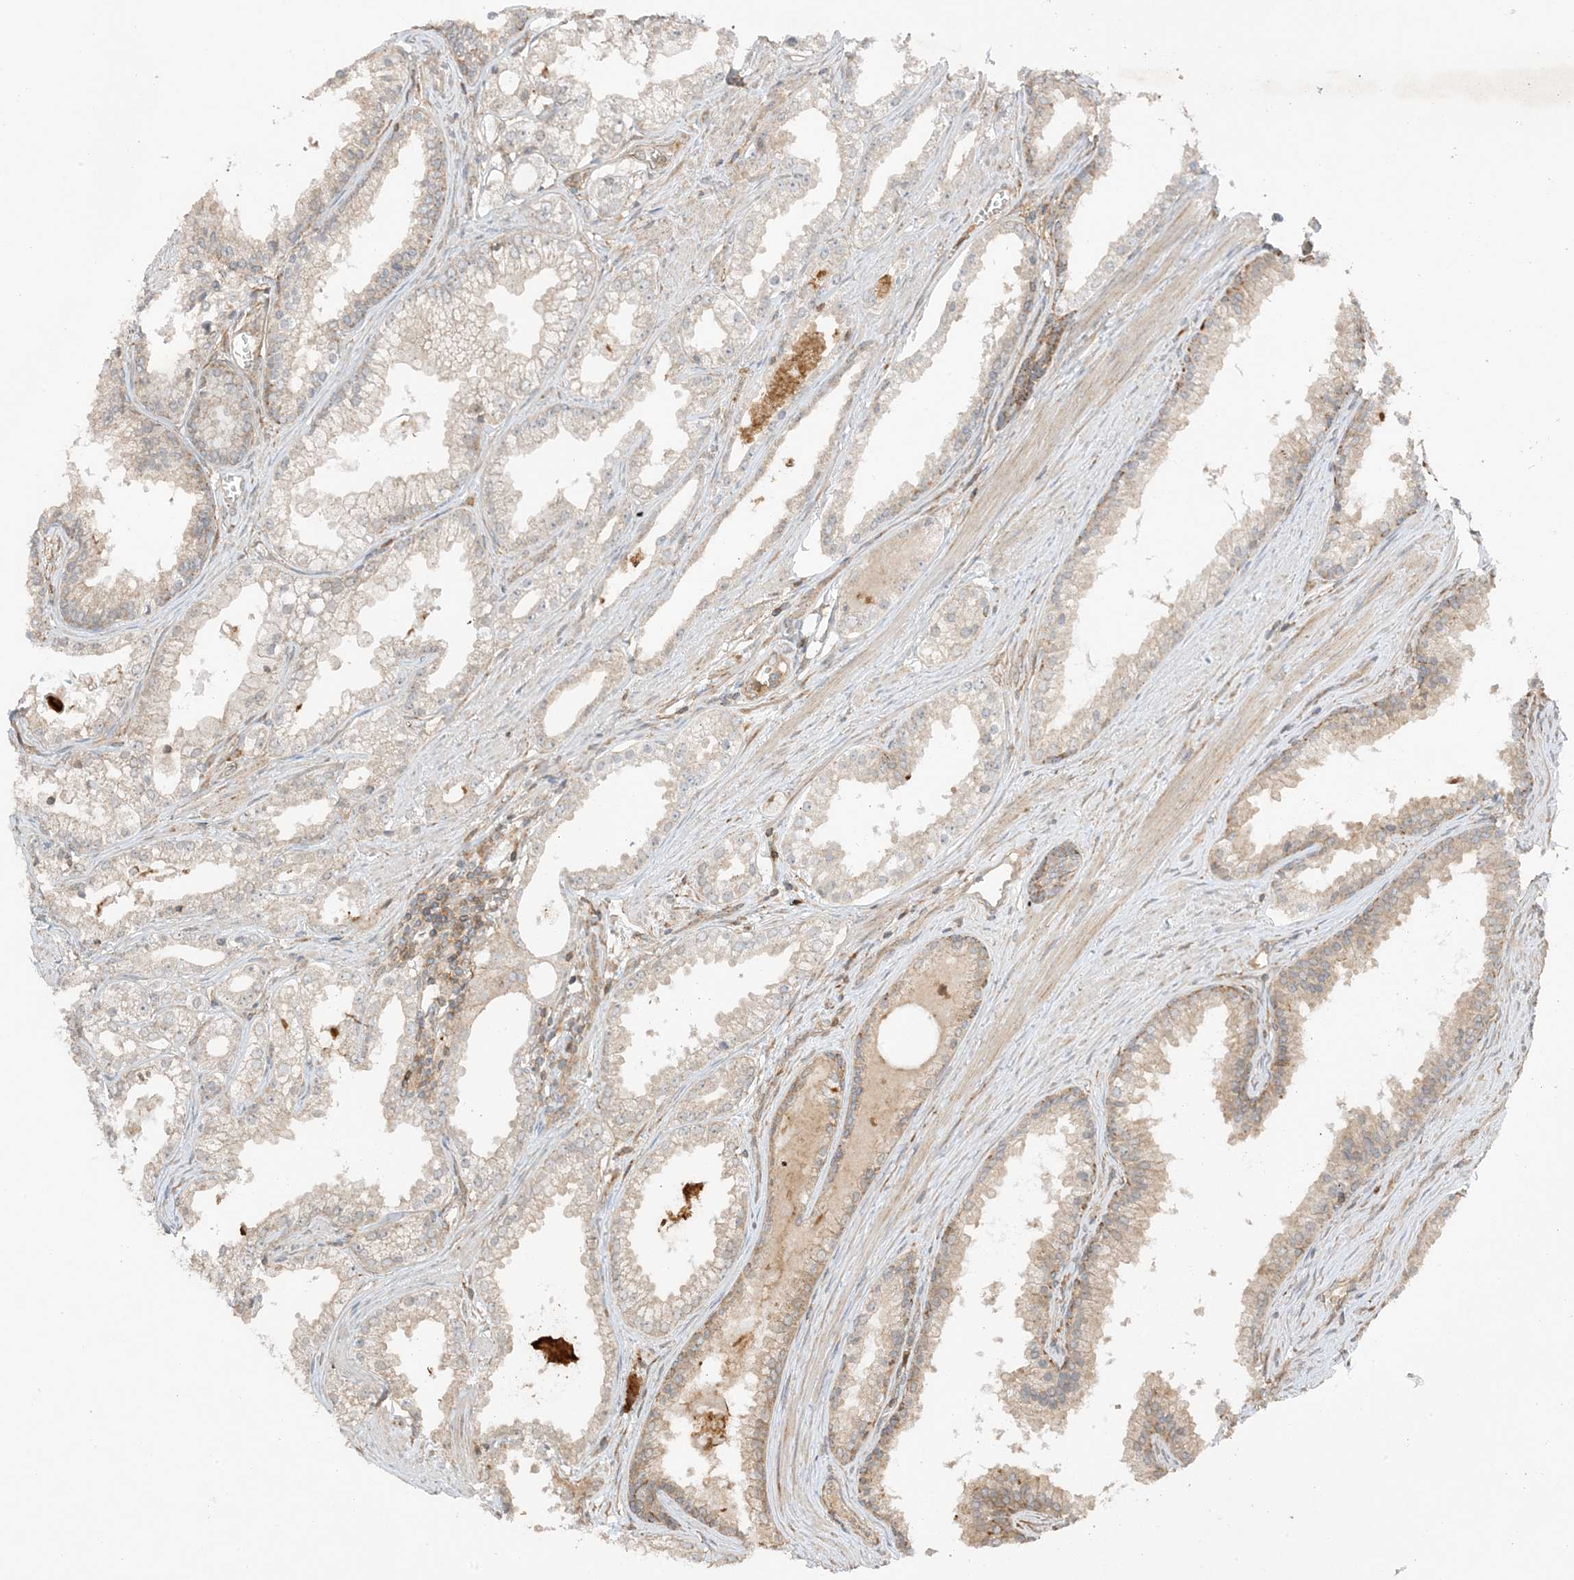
{"staining": {"intensity": "negative", "quantity": "none", "location": "none"}, "tissue": "prostate cancer", "cell_type": "Tumor cells", "image_type": "cancer", "snomed": [{"axis": "morphology", "description": "Adenocarcinoma, High grade"}, {"axis": "topography", "description": "Prostate"}], "caption": "Tumor cells are negative for protein expression in human prostate cancer. (Immunohistochemistry (ihc), brightfield microscopy, high magnification).", "gene": "SLC25A12", "patient": {"sex": "male", "age": 68}}